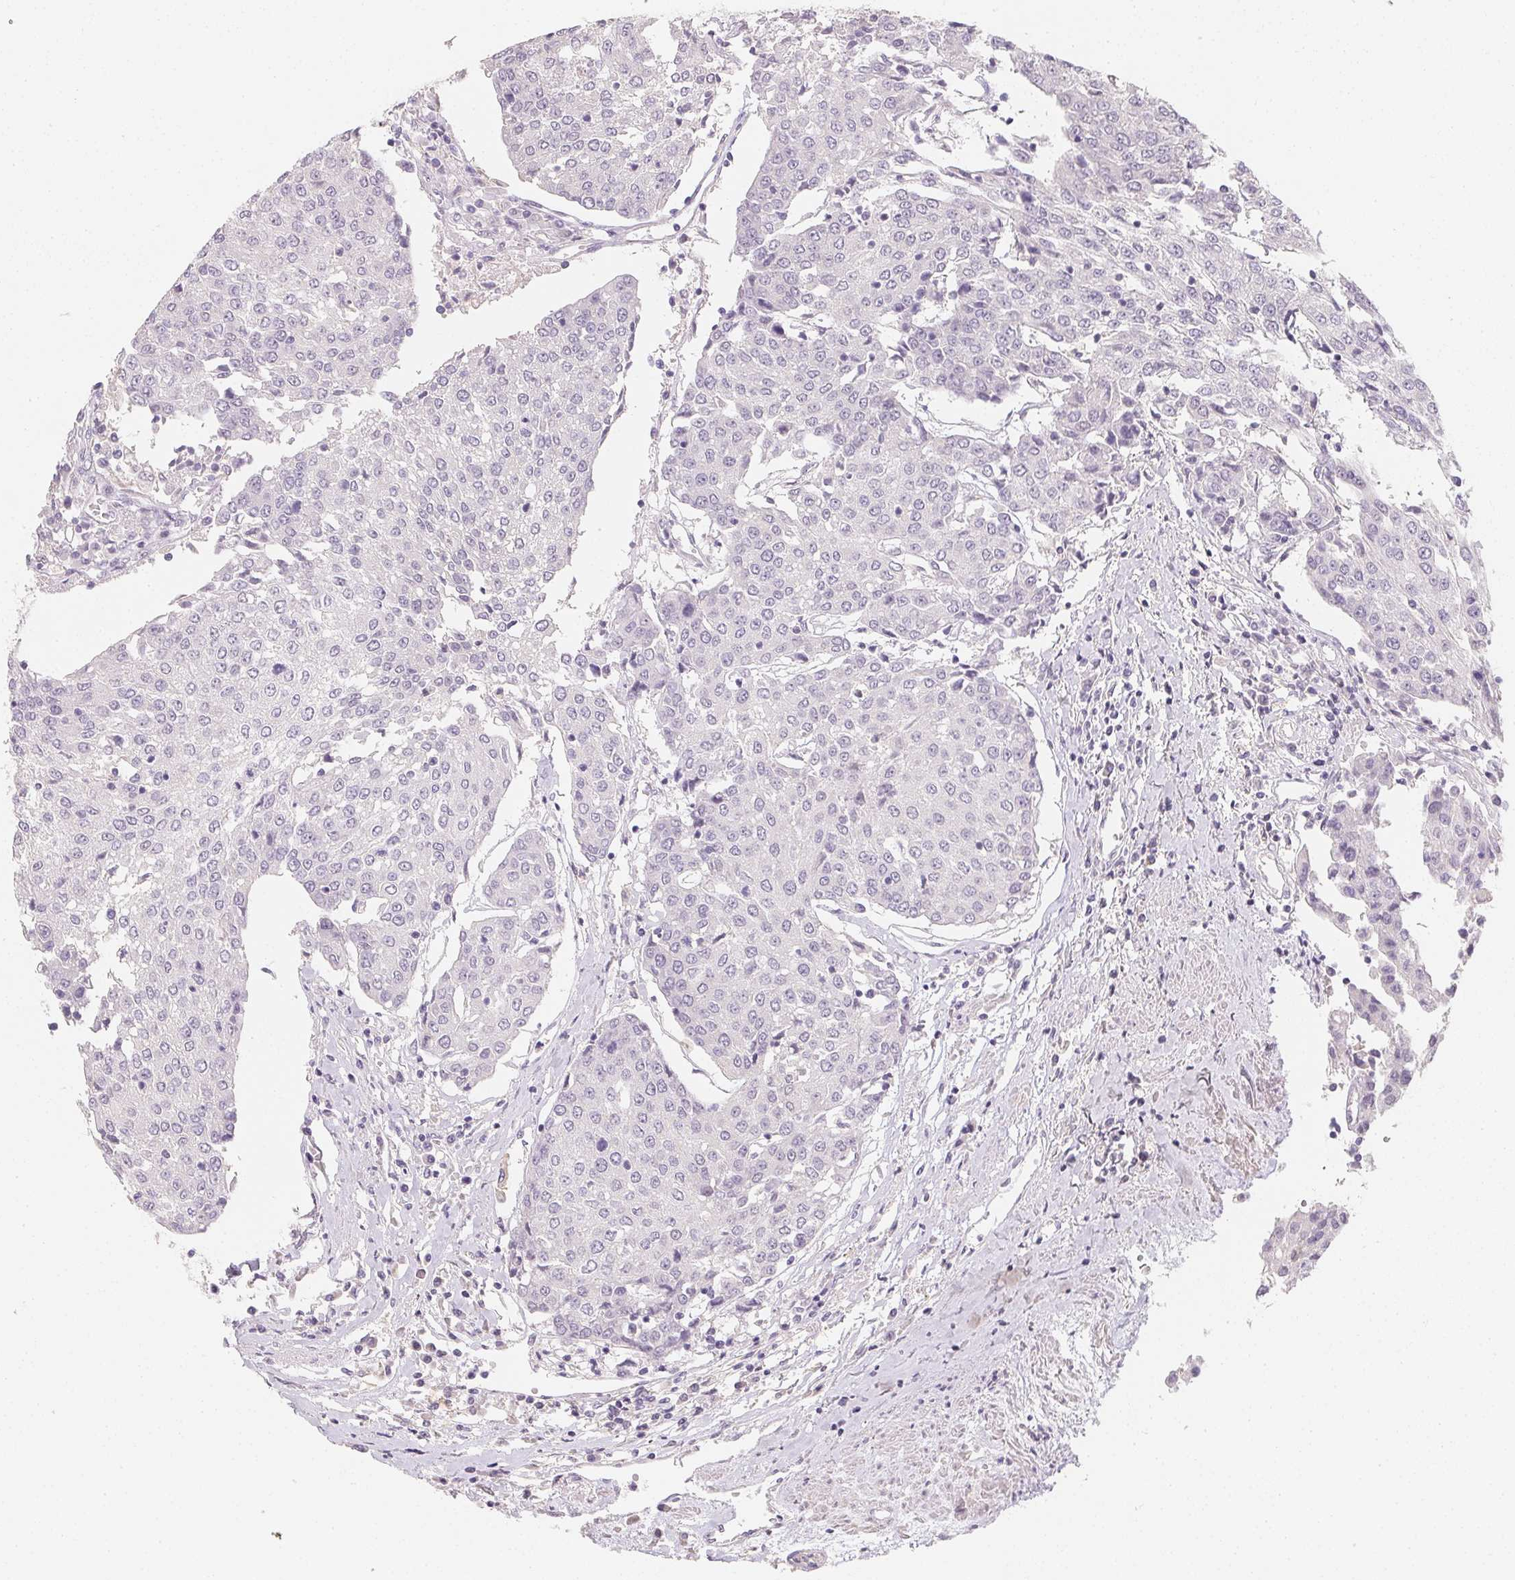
{"staining": {"intensity": "negative", "quantity": "none", "location": "none"}, "tissue": "urothelial cancer", "cell_type": "Tumor cells", "image_type": "cancer", "snomed": [{"axis": "morphology", "description": "Urothelial carcinoma, High grade"}, {"axis": "topography", "description": "Urinary bladder"}], "caption": "DAB immunohistochemical staining of urothelial carcinoma (high-grade) shows no significant expression in tumor cells.", "gene": "ZBBX", "patient": {"sex": "female", "age": 85}}